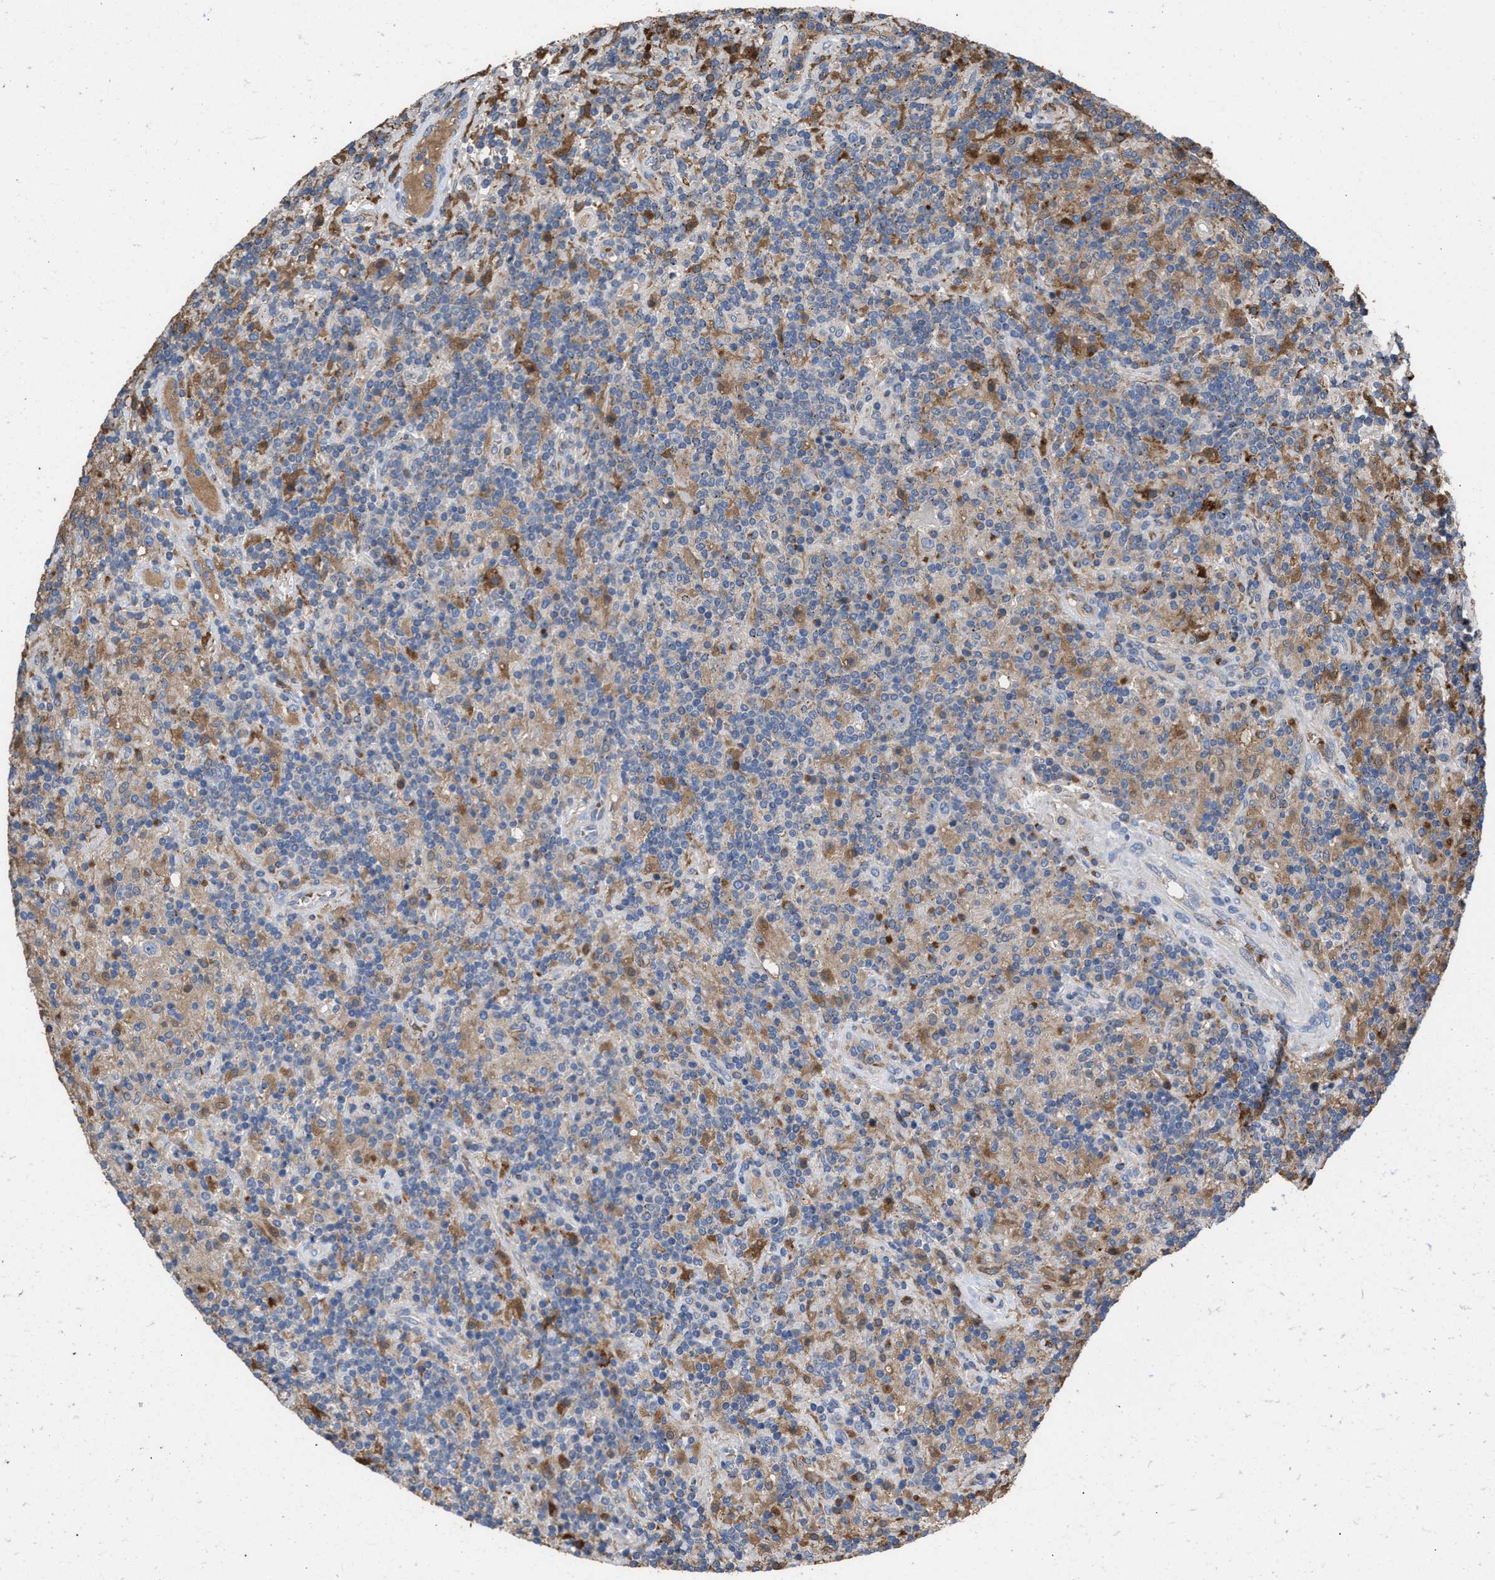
{"staining": {"intensity": "negative", "quantity": "none", "location": "none"}, "tissue": "lymphoma", "cell_type": "Tumor cells", "image_type": "cancer", "snomed": [{"axis": "morphology", "description": "Hodgkin's disease, NOS"}, {"axis": "topography", "description": "Lymph node"}], "caption": "Tumor cells show no significant protein positivity in lymphoma.", "gene": "ELMO3", "patient": {"sex": "male", "age": 70}}